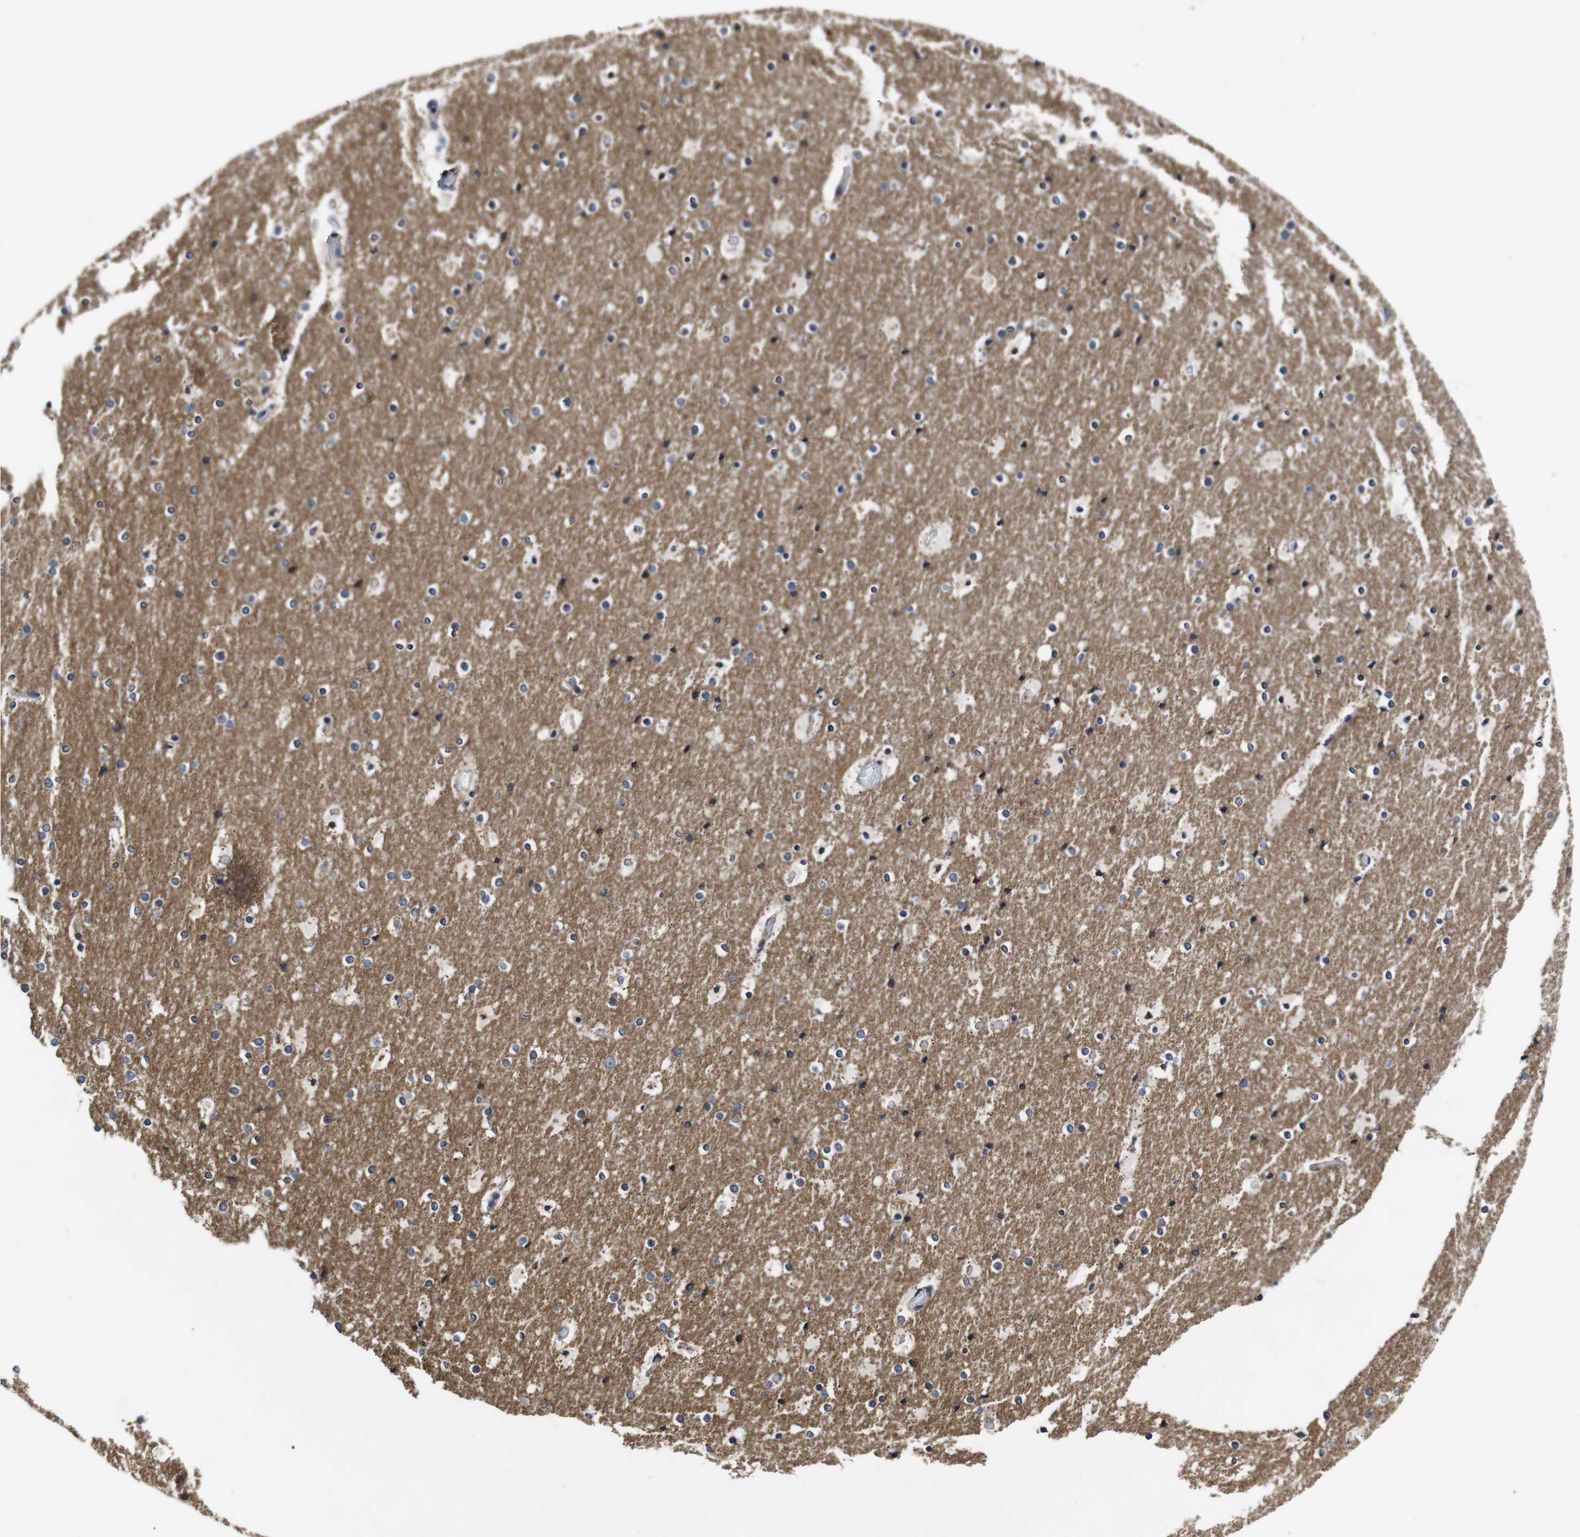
{"staining": {"intensity": "negative", "quantity": "none", "location": "none"}, "tissue": "cerebral cortex", "cell_type": "Endothelial cells", "image_type": "normal", "snomed": [{"axis": "morphology", "description": "Normal tissue, NOS"}, {"axis": "topography", "description": "Cerebral cortex"}], "caption": "IHC micrograph of benign cerebral cortex: cerebral cortex stained with DAB reveals no significant protein staining in endothelial cells.", "gene": "MARCHF7", "patient": {"sex": "male", "age": 57}}